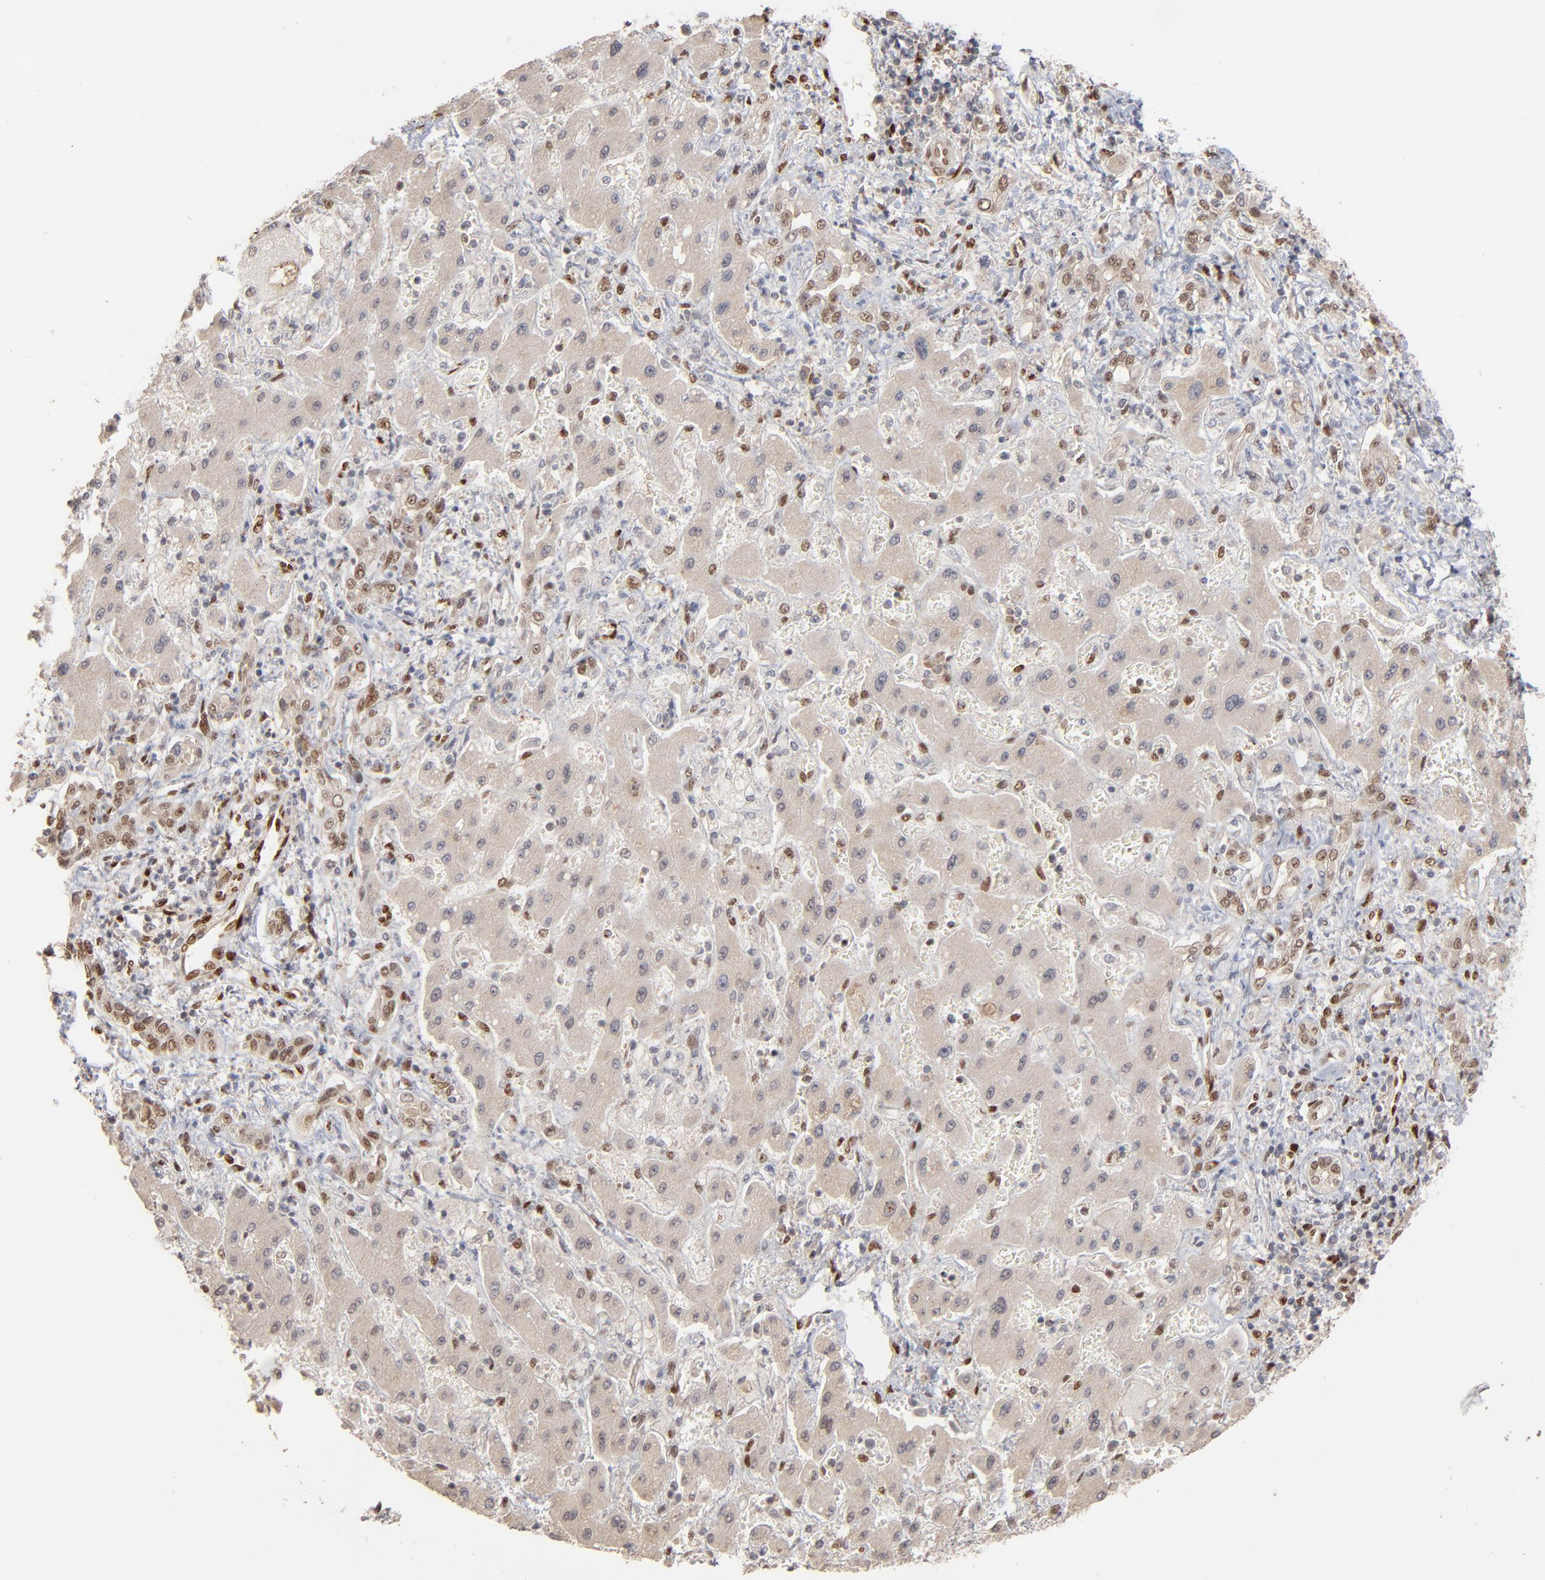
{"staining": {"intensity": "weak", "quantity": ">75%", "location": "cytoplasmic/membranous"}, "tissue": "liver cancer", "cell_type": "Tumor cells", "image_type": "cancer", "snomed": [{"axis": "morphology", "description": "Cholangiocarcinoma"}, {"axis": "topography", "description": "Liver"}], "caption": "Protein expression analysis of human liver cholangiocarcinoma reveals weak cytoplasmic/membranous expression in about >75% of tumor cells.", "gene": "NFIB", "patient": {"sex": "male", "age": 50}}